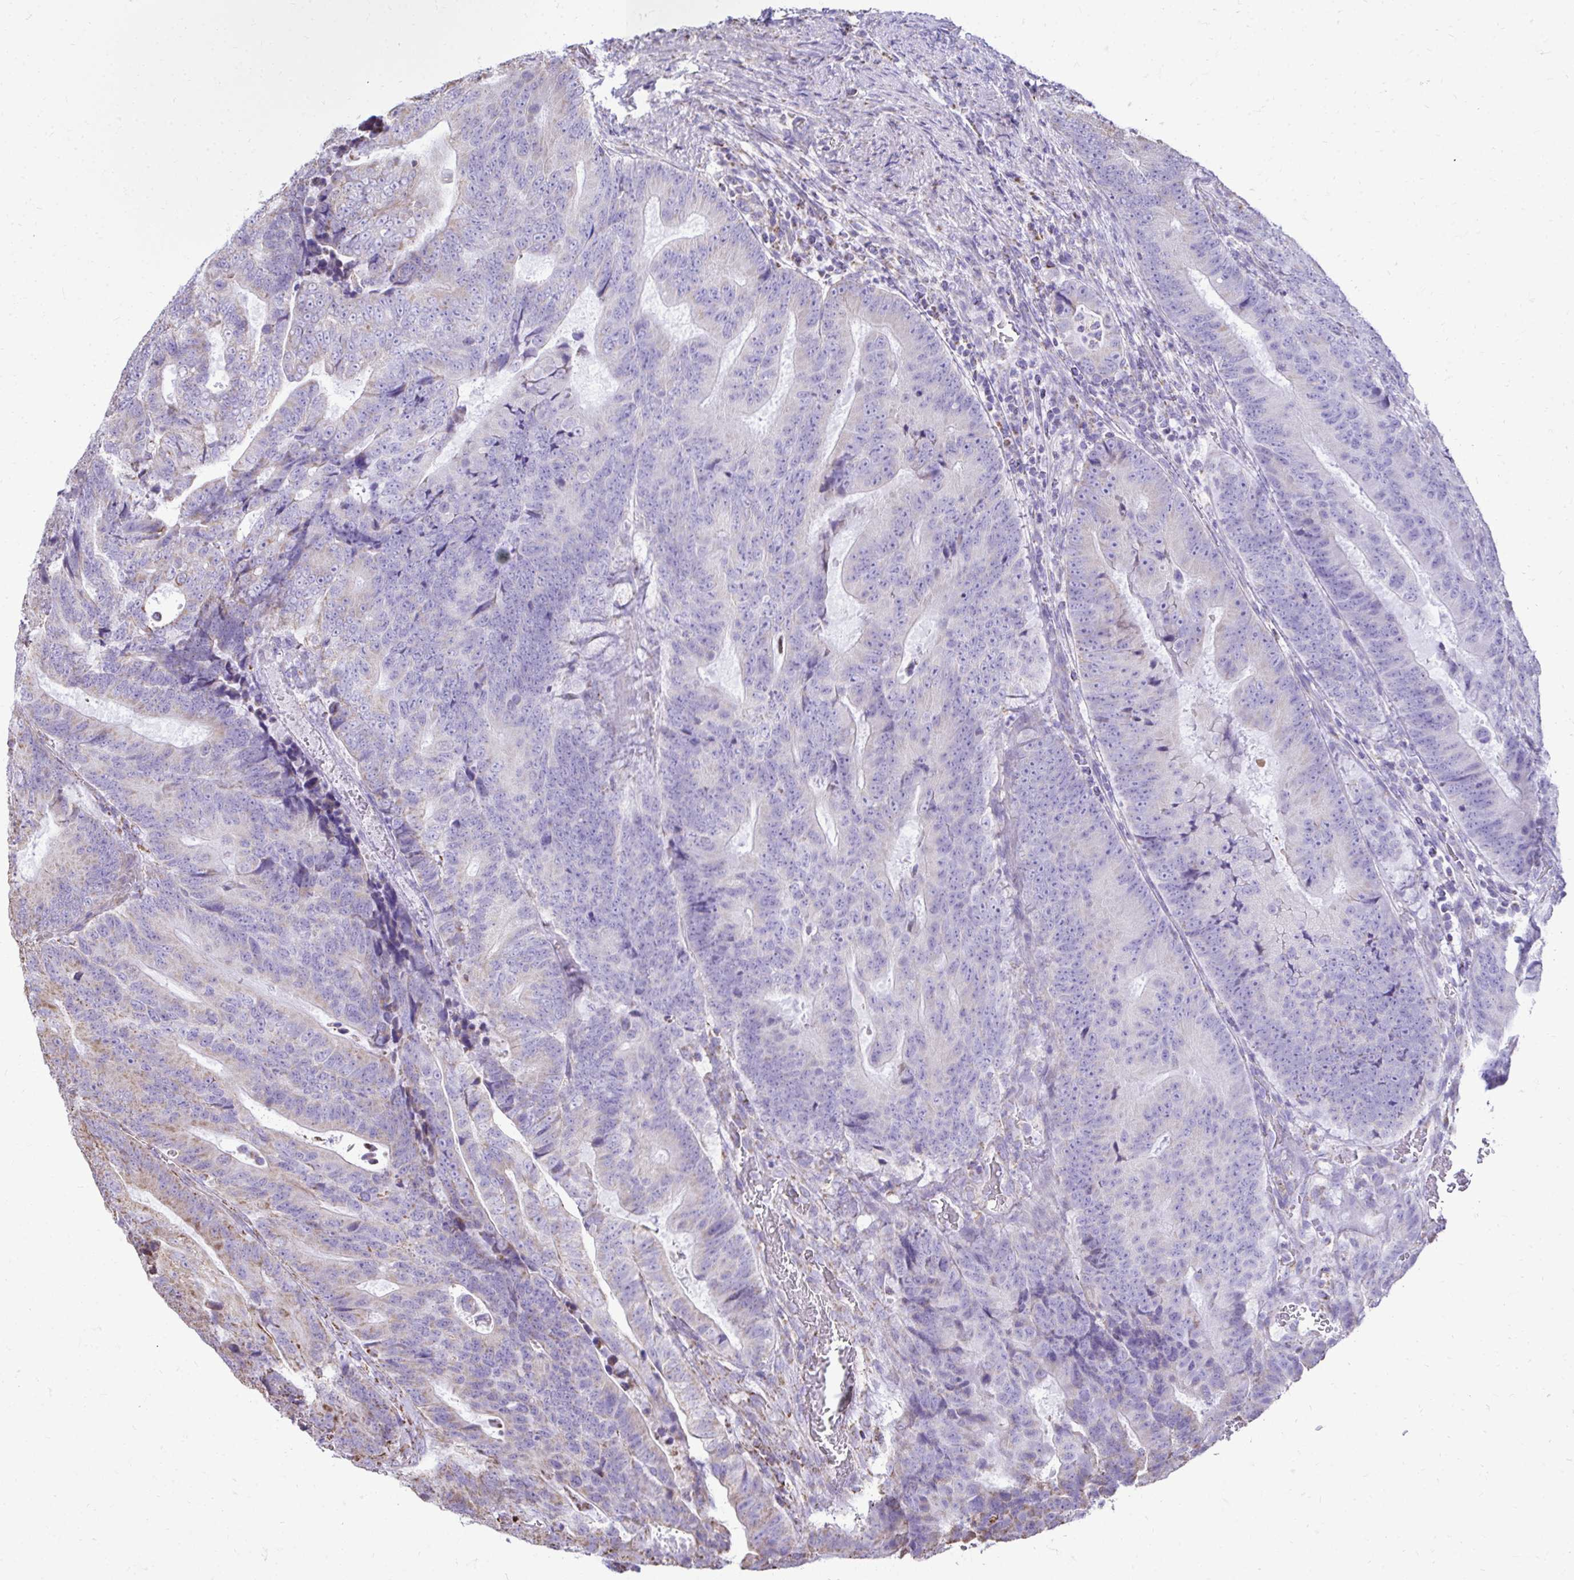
{"staining": {"intensity": "moderate", "quantity": "<25%", "location": "cytoplasmic/membranous"}, "tissue": "colorectal cancer", "cell_type": "Tumor cells", "image_type": "cancer", "snomed": [{"axis": "morphology", "description": "Adenocarcinoma, NOS"}, {"axis": "topography", "description": "Colon"}], "caption": "About <25% of tumor cells in colorectal cancer reveal moderate cytoplasmic/membranous protein positivity as visualized by brown immunohistochemical staining.", "gene": "MPZL2", "patient": {"sex": "female", "age": 48}}